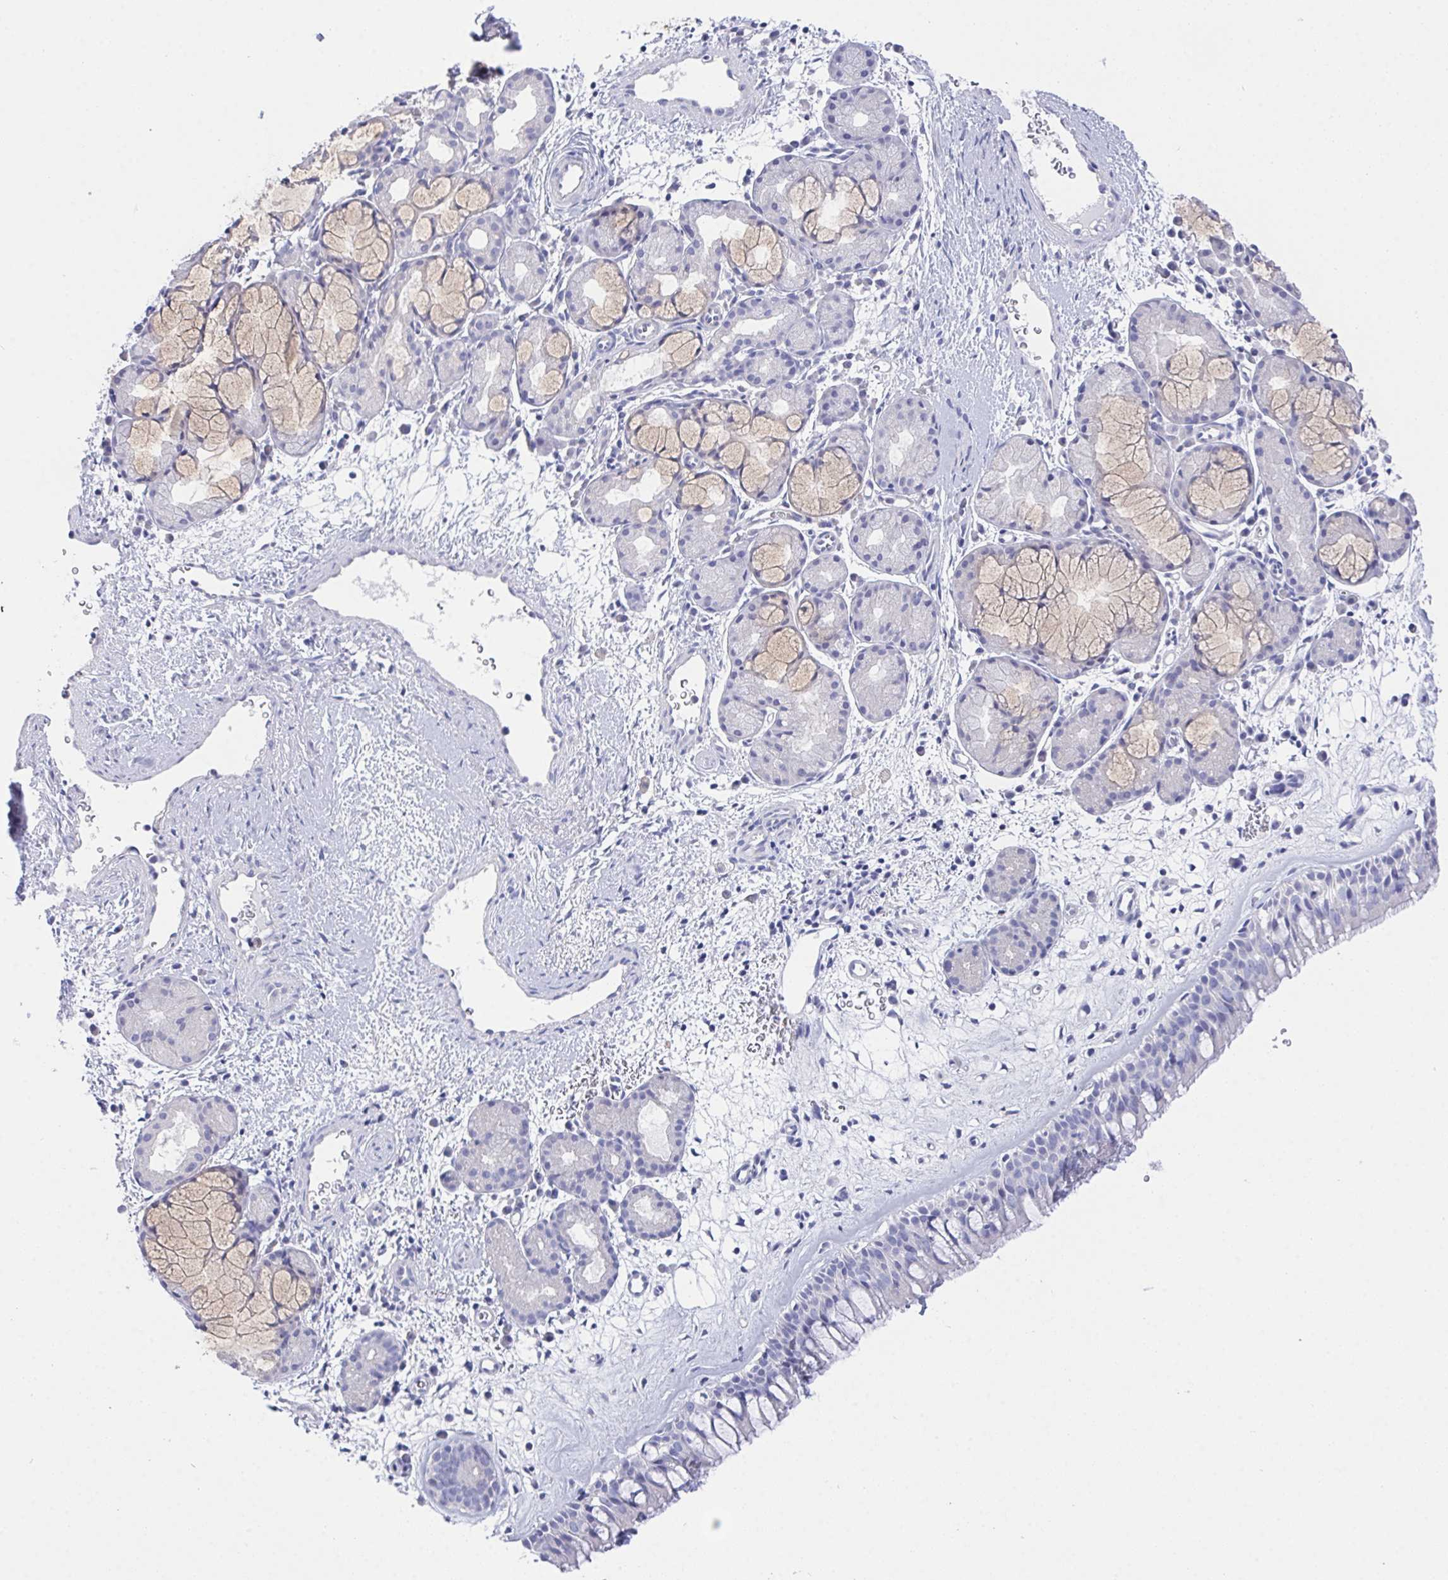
{"staining": {"intensity": "negative", "quantity": "none", "location": "none"}, "tissue": "nasopharynx", "cell_type": "Respiratory epithelial cells", "image_type": "normal", "snomed": [{"axis": "morphology", "description": "Normal tissue, NOS"}, {"axis": "topography", "description": "Nasopharynx"}], "caption": "Human nasopharynx stained for a protein using immunohistochemistry (IHC) displays no positivity in respiratory epithelial cells.", "gene": "PRG3", "patient": {"sex": "male", "age": 65}}